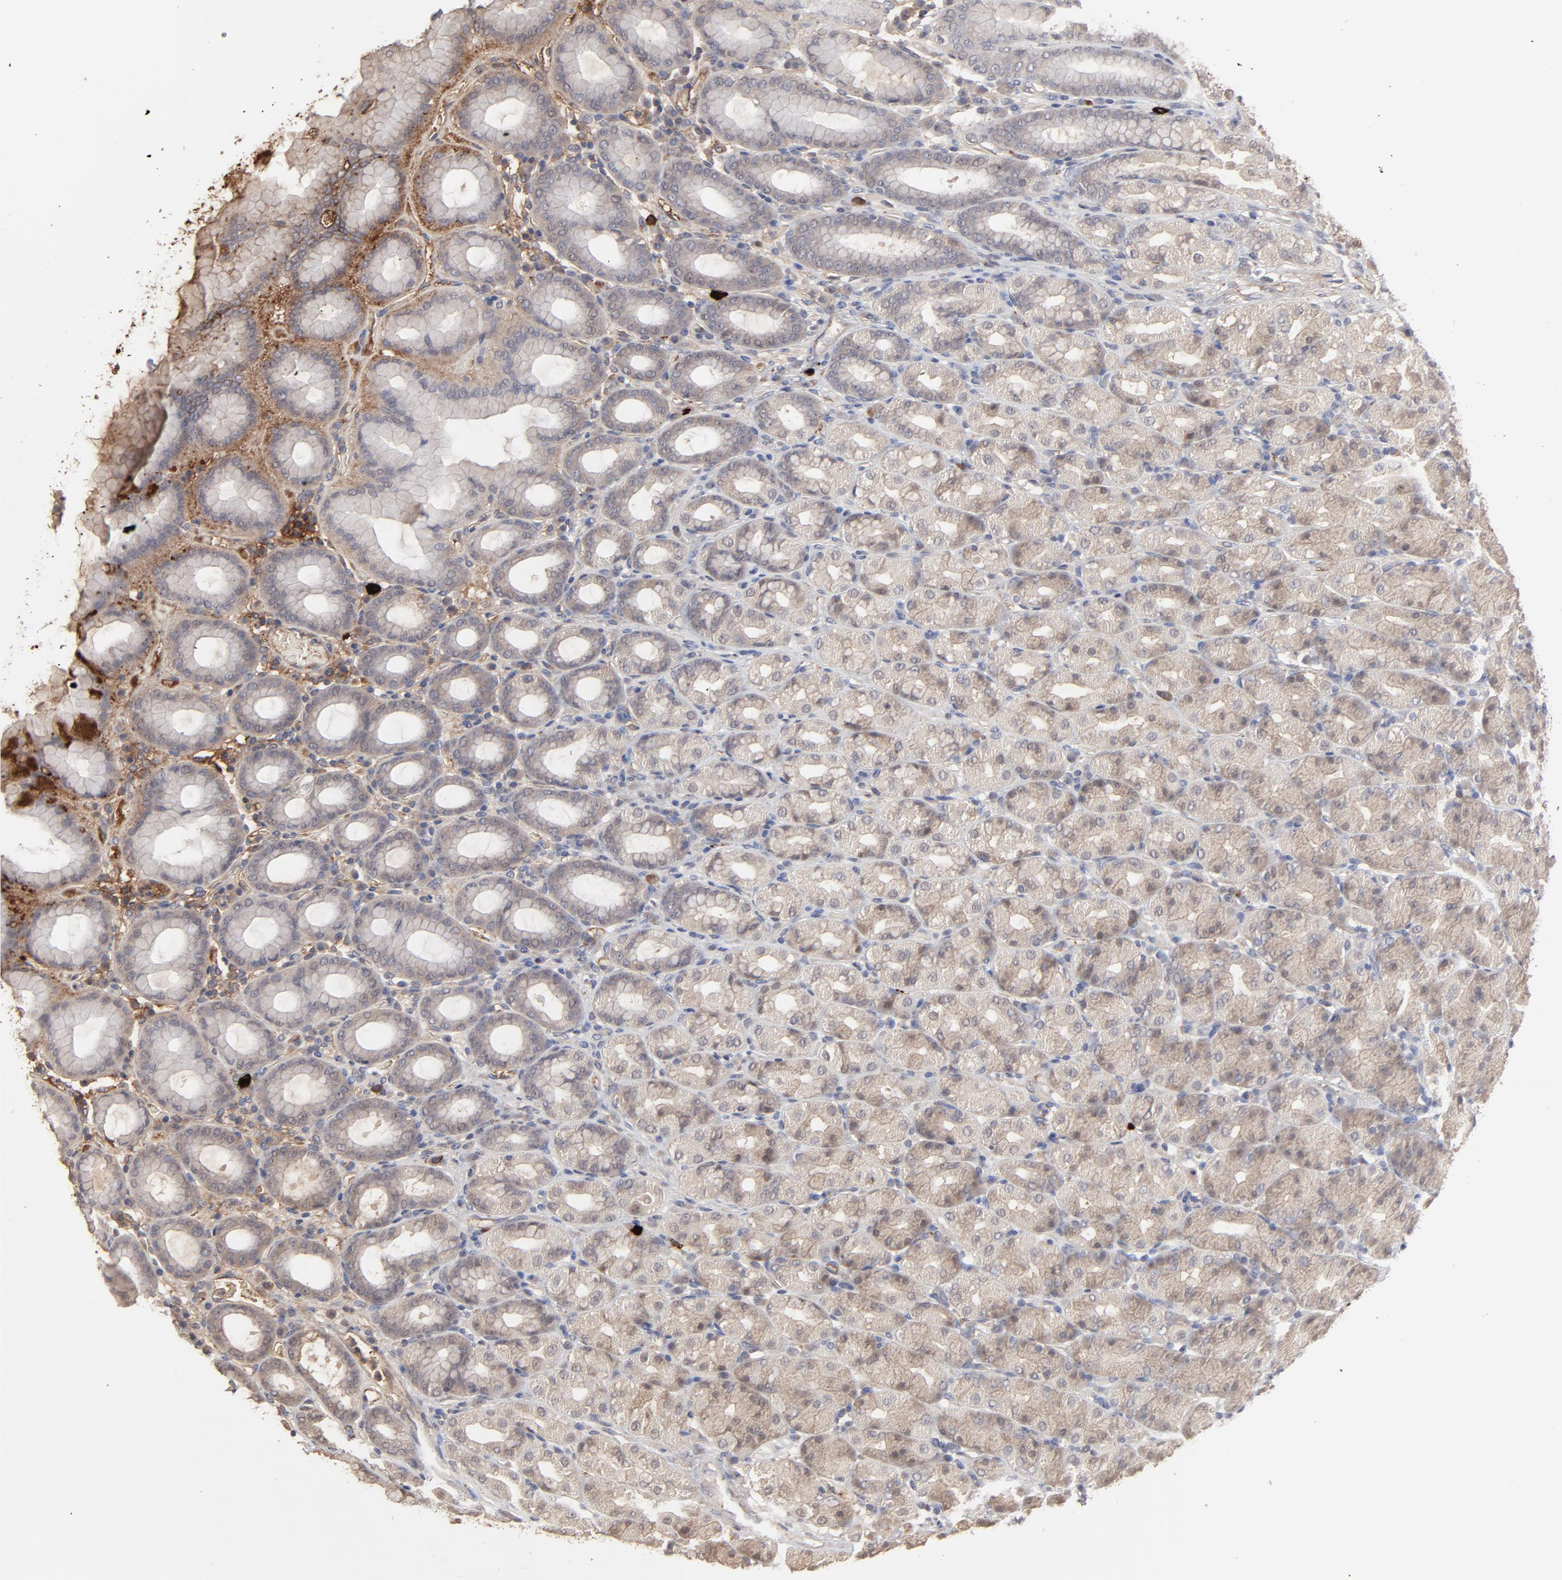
{"staining": {"intensity": "weak", "quantity": "<25%", "location": "cytoplasmic/membranous"}, "tissue": "stomach", "cell_type": "Glandular cells", "image_type": "normal", "snomed": [{"axis": "morphology", "description": "Normal tissue, NOS"}, {"axis": "topography", "description": "Stomach, upper"}], "caption": "Immunohistochemistry image of unremarkable stomach: human stomach stained with DAB demonstrates no significant protein expression in glandular cells. The staining is performed using DAB brown chromogen with nuclei counter-stained in using hematoxylin.", "gene": "VPREB3", "patient": {"sex": "male", "age": 68}}